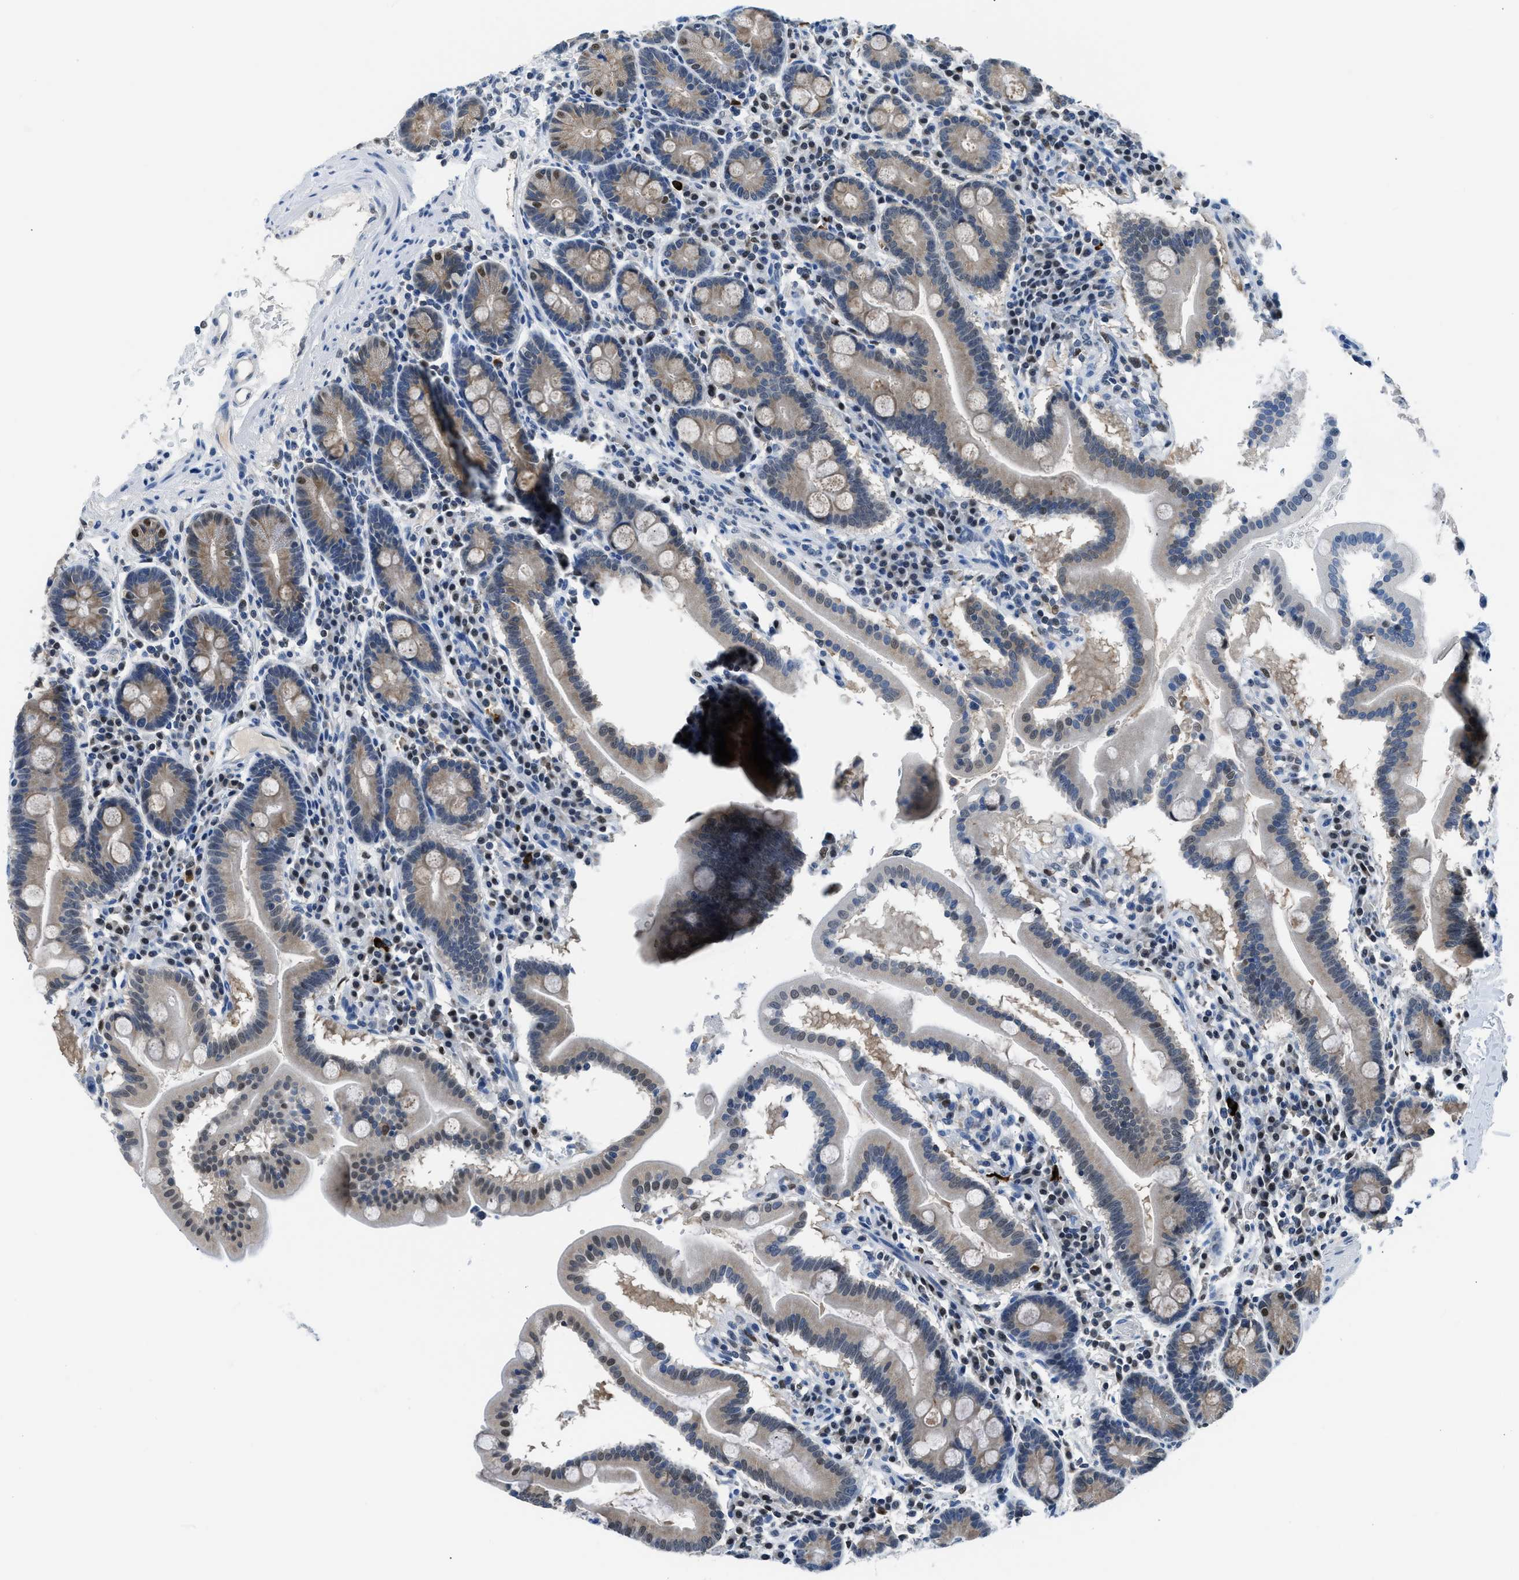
{"staining": {"intensity": "strong", "quantity": "<25%", "location": "nuclear"}, "tissue": "duodenum", "cell_type": "Glandular cells", "image_type": "normal", "snomed": [{"axis": "morphology", "description": "Normal tissue, NOS"}, {"axis": "topography", "description": "Duodenum"}], "caption": "Protein staining of benign duodenum shows strong nuclear expression in approximately <25% of glandular cells. (brown staining indicates protein expression, while blue staining denotes nuclei).", "gene": "ALX1", "patient": {"sex": "male", "age": 50}}